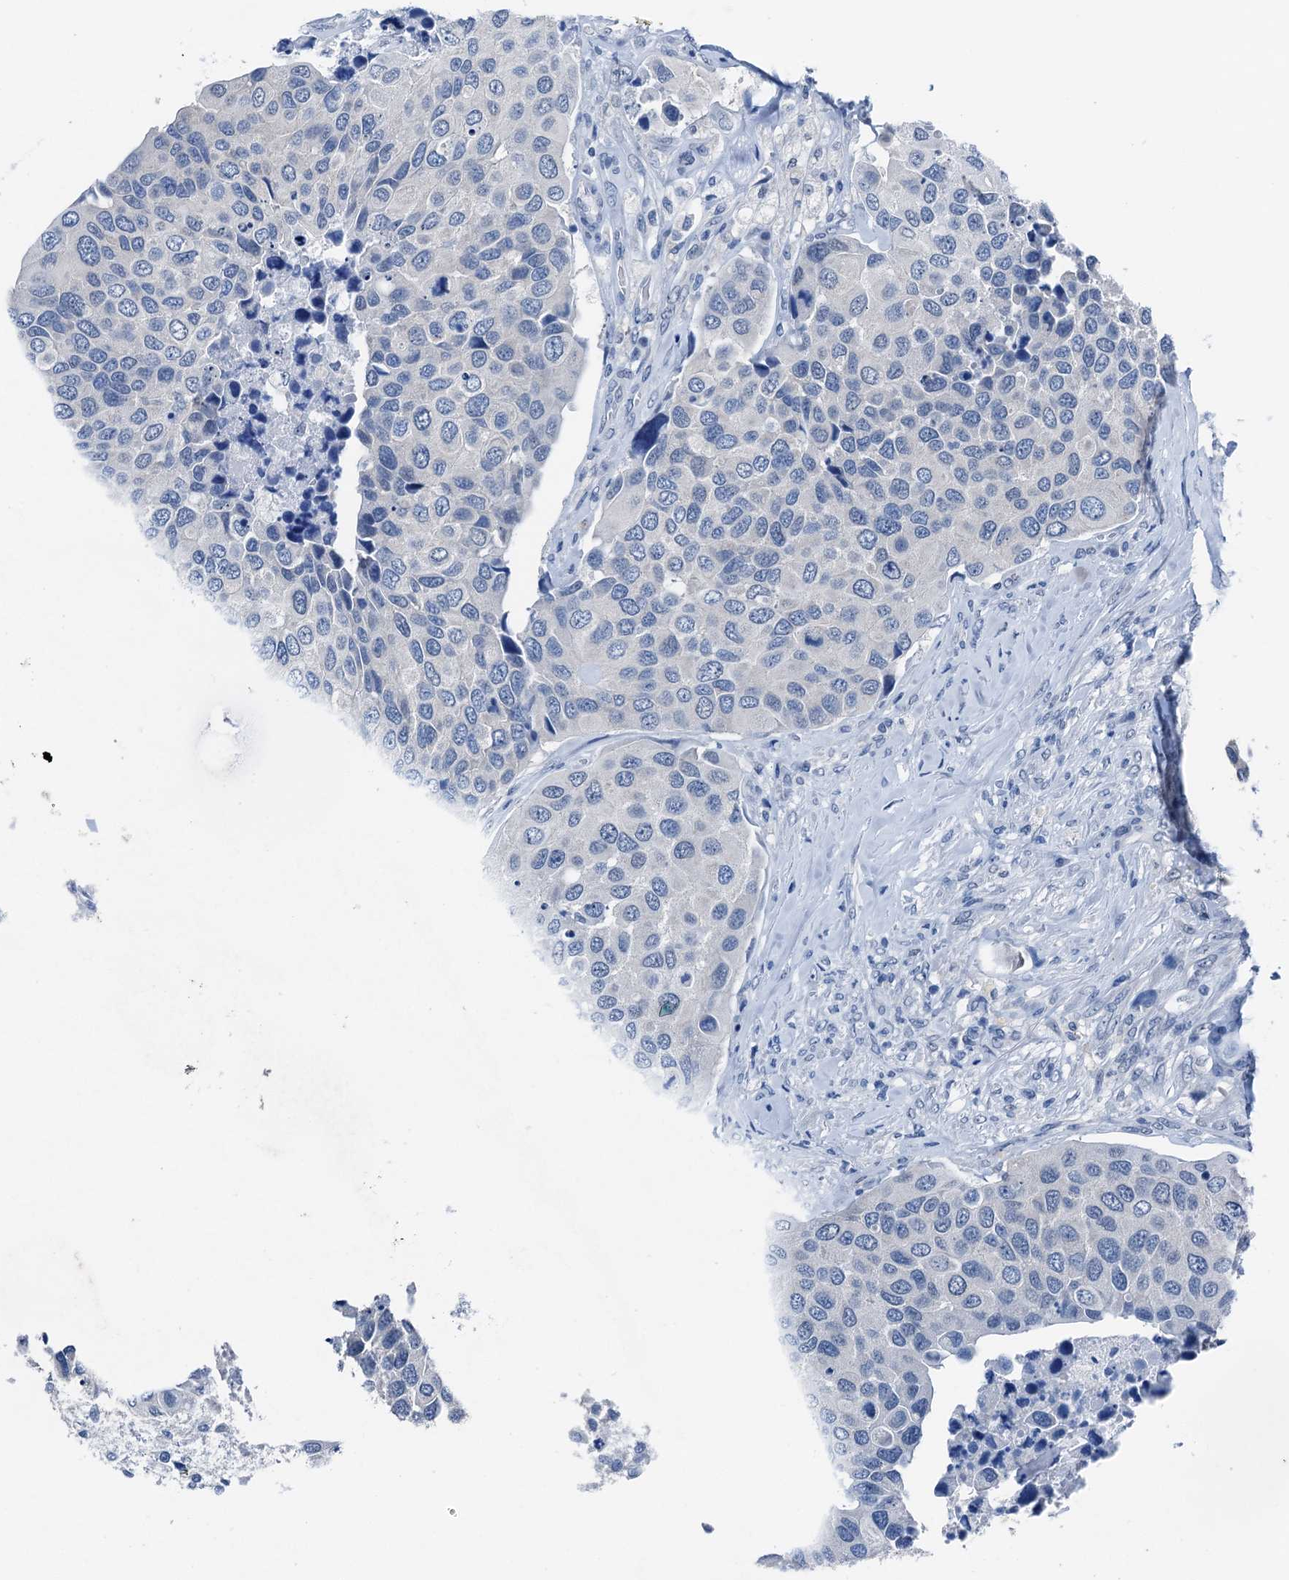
{"staining": {"intensity": "negative", "quantity": "none", "location": "none"}, "tissue": "urothelial cancer", "cell_type": "Tumor cells", "image_type": "cancer", "snomed": [{"axis": "morphology", "description": "Urothelial carcinoma, High grade"}, {"axis": "topography", "description": "Urinary bladder"}], "caption": "Photomicrograph shows no significant protein staining in tumor cells of high-grade urothelial carcinoma.", "gene": "CBLN3", "patient": {"sex": "male", "age": 74}}